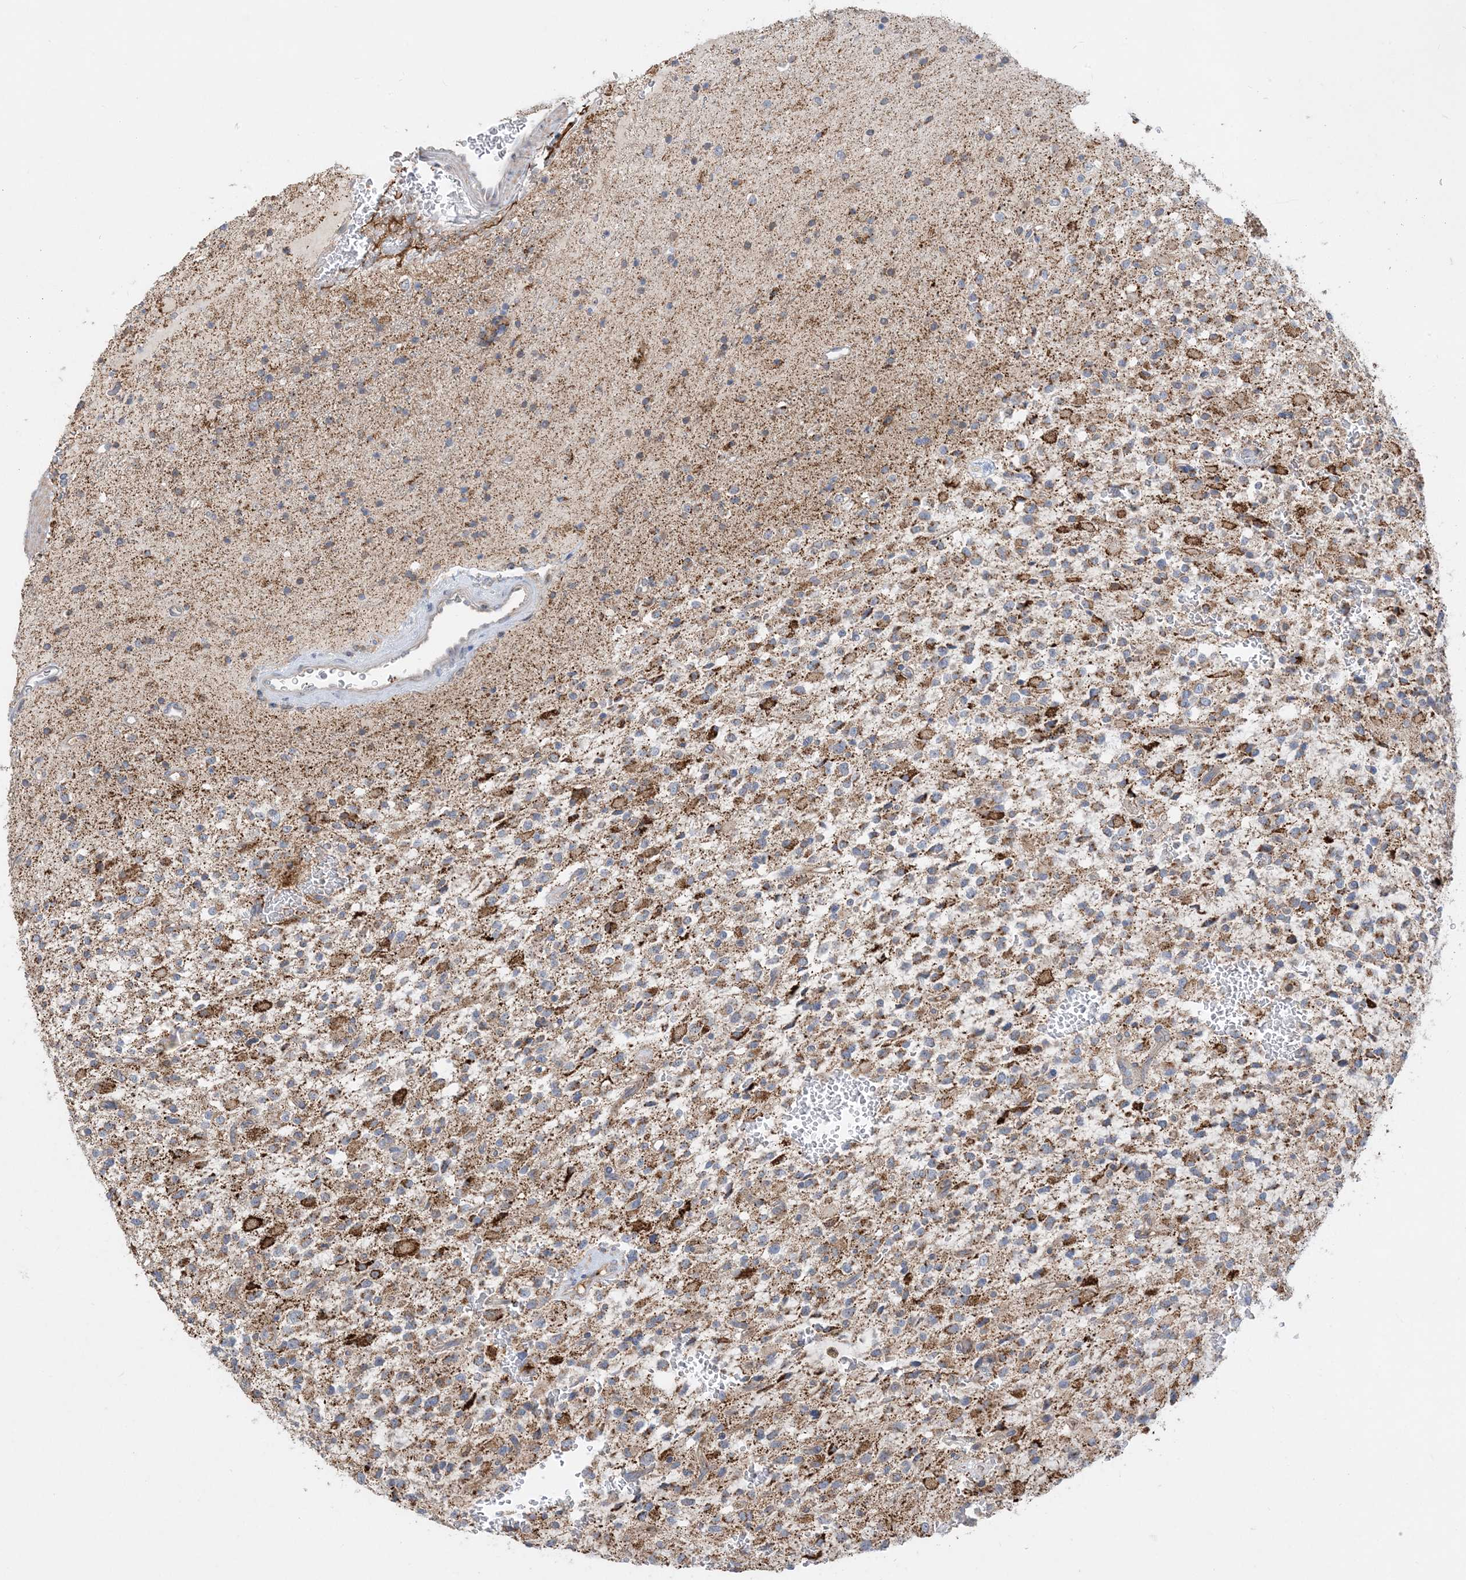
{"staining": {"intensity": "moderate", "quantity": "25%-75%", "location": "cytoplasmic/membranous"}, "tissue": "glioma", "cell_type": "Tumor cells", "image_type": "cancer", "snomed": [{"axis": "morphology", "description": "Glioma, malignant, High grade"}, {"axis": "topography", "description": "Brain"}], "caption": "Approximately 25%-75% of tumor cells in glioma demonstrate moderate cytoplasmic/membranous protein staining as visualized by brown immunohistochemical staining.", "gene": "ECHDC1", "patient": {"sex": "male", "age": 34}}